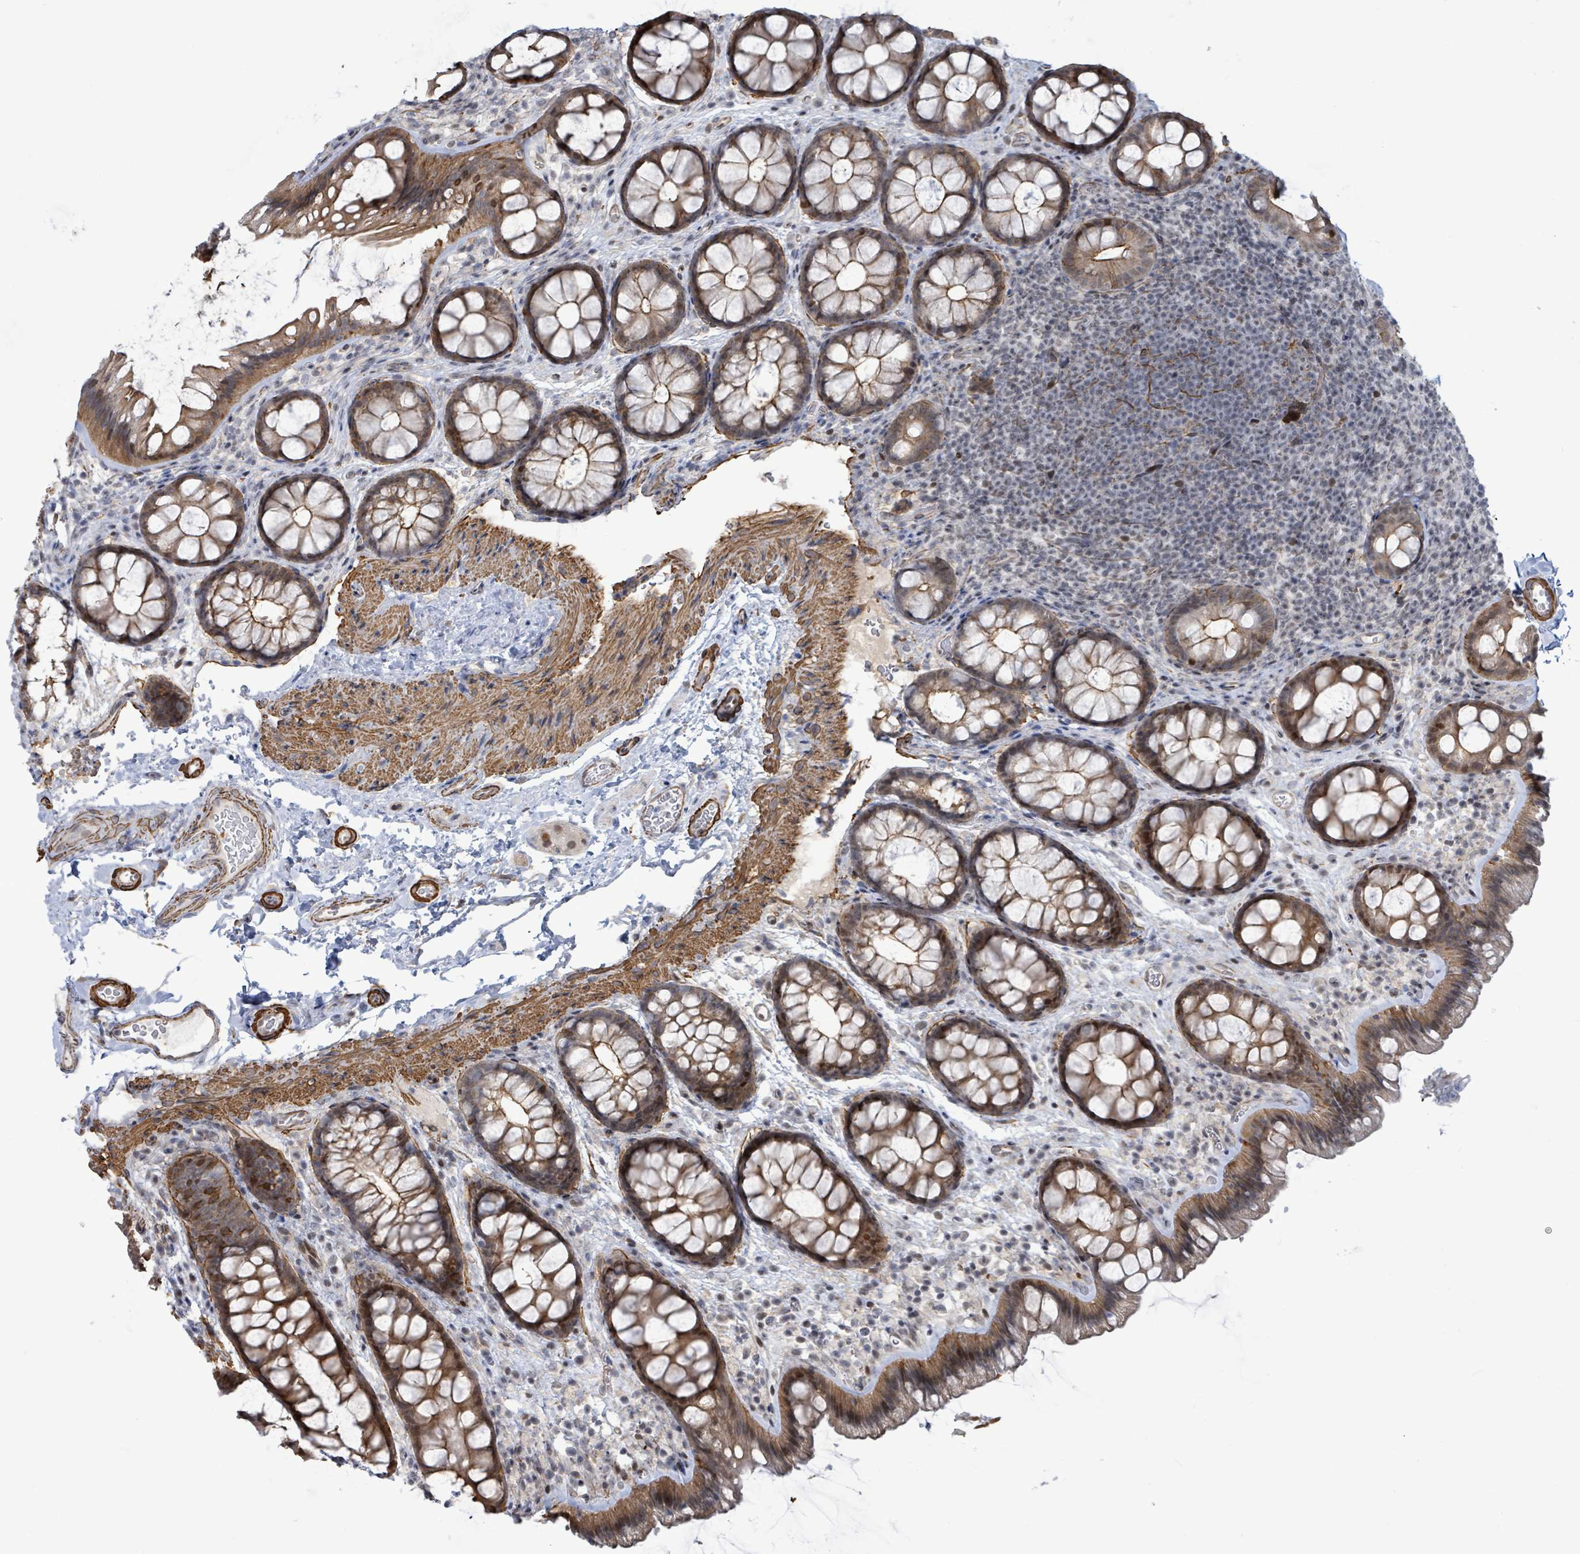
{"staining": {"intensity": "moderate", "quantity": ">75%", "location": "cytoplasmic/membranous"}, "tissue": "colon", "cell_type": "Endothelial cells", "image_type": "normal", "snomed": [{"axis": "morphology", "description": "Normal tissue, NOS"}, {"axis": "topography", "description": "Colon"}], "caption": "Immunohistochemistry (IHC) photomicrograph of unremarkable human colon stained for a protein (brown), which exhibits medium levels of moderate cytoplasmic/membranous positivity in approximately >75% of endothelial cells.", "gene": "DMRTC1B", "patient": {"sex": "male", "age": 46}}